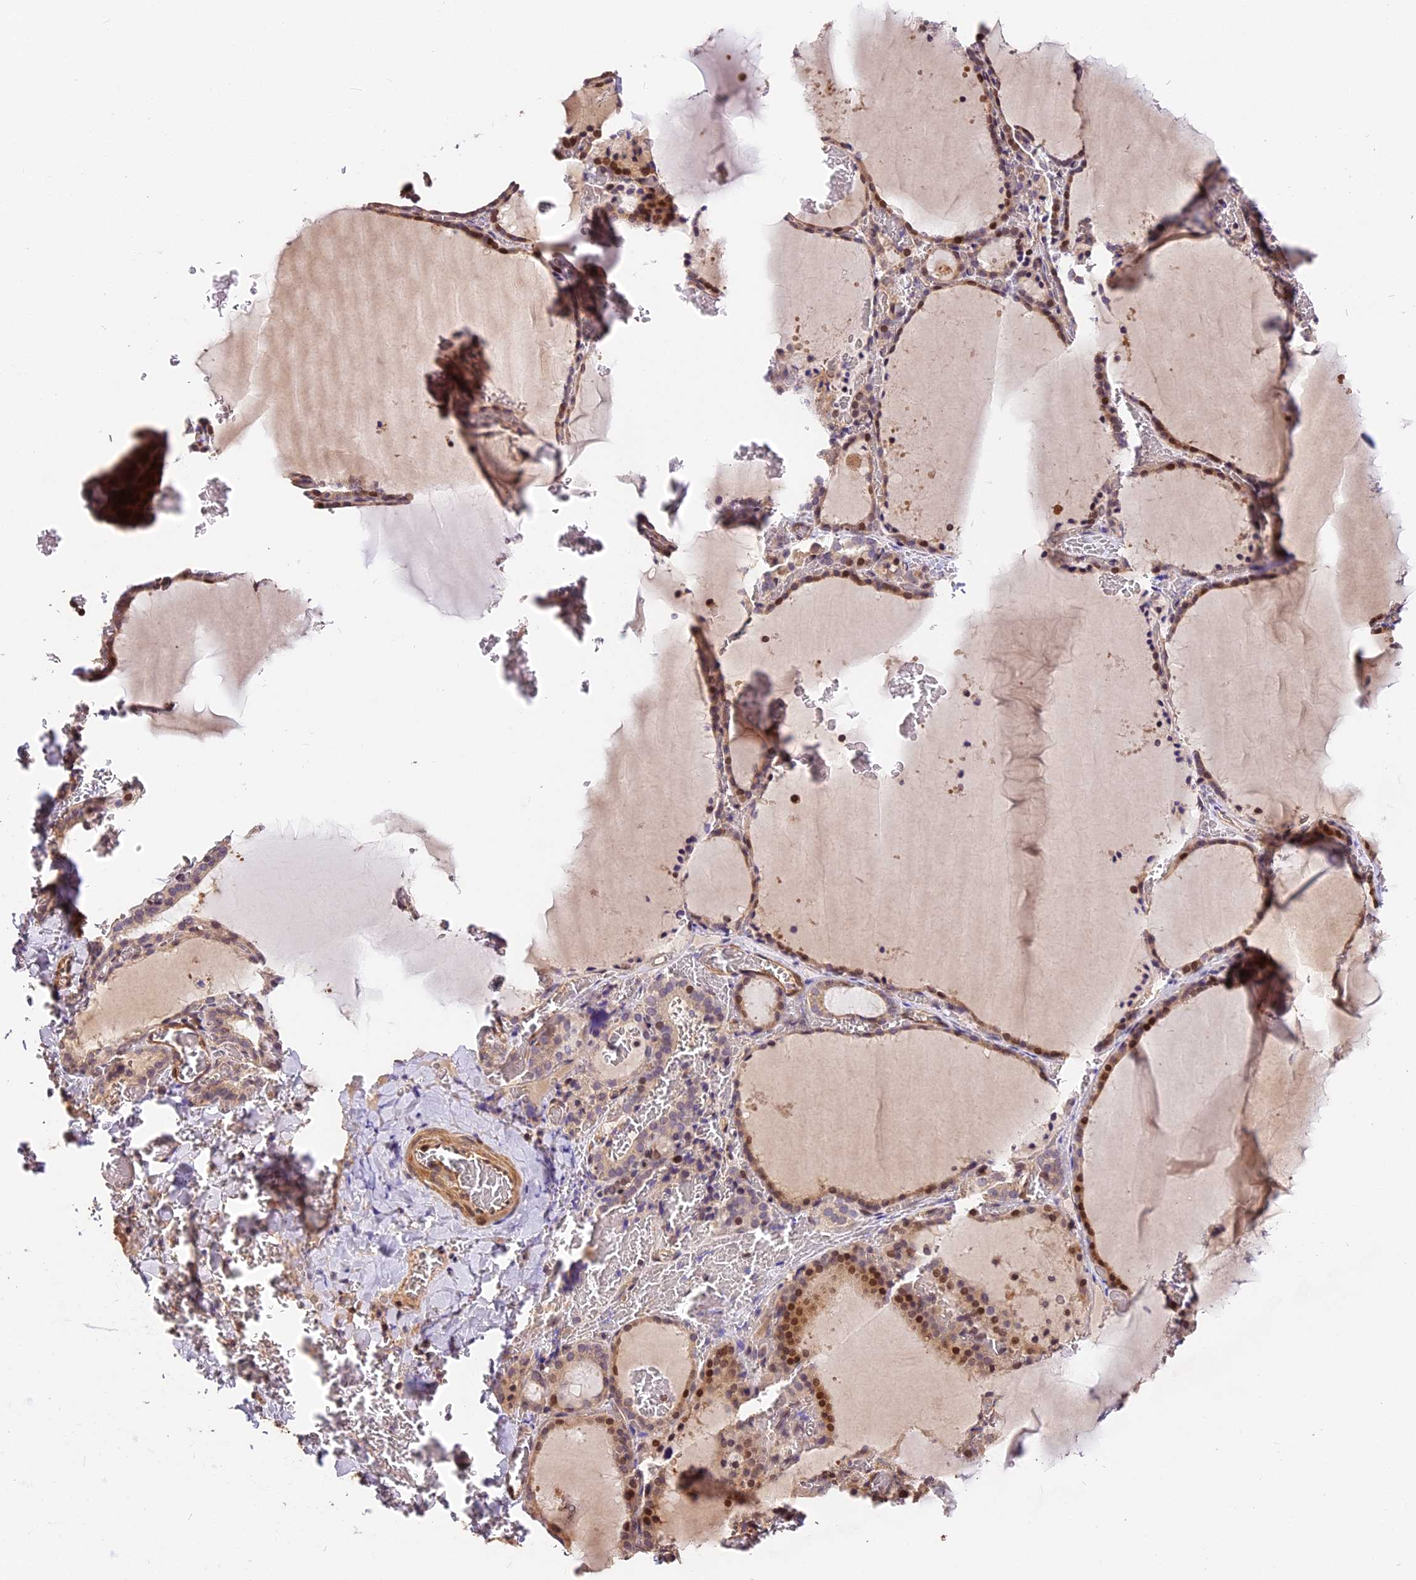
{"staining": {"intensity": "moderate", "quantity": ">75%", "location": "cytoplasmic/membranous,nuclear"}, "tissue": "thyroid gland", "cell_type": "Glandular cells", "image_type": "normal", "snomed": [{"axis": "morphology", "description": "Normal tissue, NOS"}, {"axis": "topography", "description": "Thyroid gland"}], "caption": "Glandular cells exhibit medium levels of moderate cytoplasmic/membranous,nuclear staining in about >75% of cells in unremarkable thyroid gland. (brown staining indicates protein expression, while blue staining denotes nuclei).", "gene": "ARHGAP17", "patient": {"sex": "female", "age": 39}}